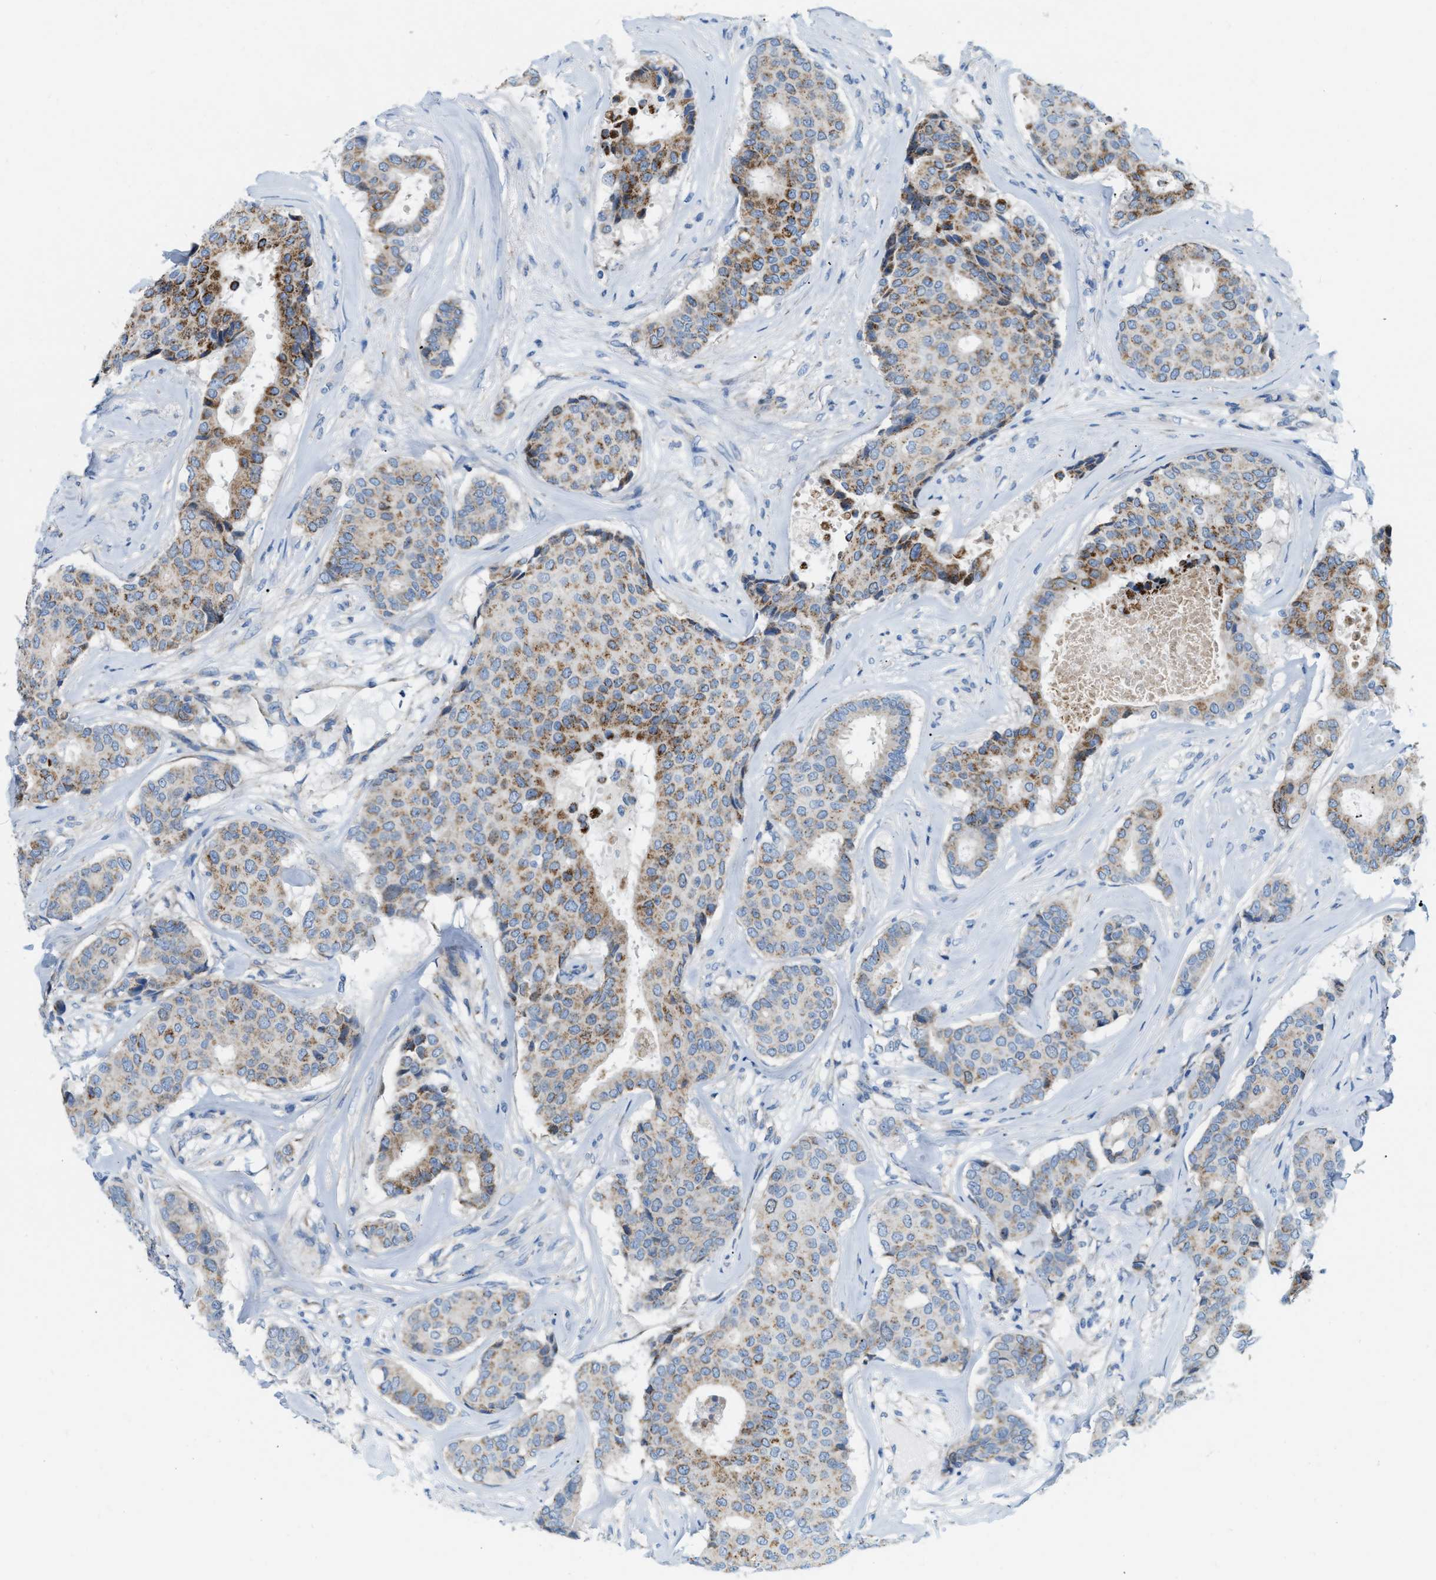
{"staining": {"intensity": "moderate", "quantity": "25%-75%", "location": "cytoplasmic/membranous"}, "tissue": "breast cancer", "cell_type": "Tumor cells", "image_type": "cancer", "snomed": [{"axis": "morphology", "description": "Duct carcinoma"}, {"axis": "topography", "description": "Breast"}], "caption": "High-magnification brightfield microscopy of breast cancer (infiltrating ductal carcinoma) stained with DAB (3,3'-diaminobenzidine) (brown) and counterstained with hematoxylin (blue). tumor cells exhibit moderate cytoplasmic/membranous staining is appreciated in approximately25%-75% of cells.", "gene": "JADE1", "patient": {"sex": "female", "age": 75}}